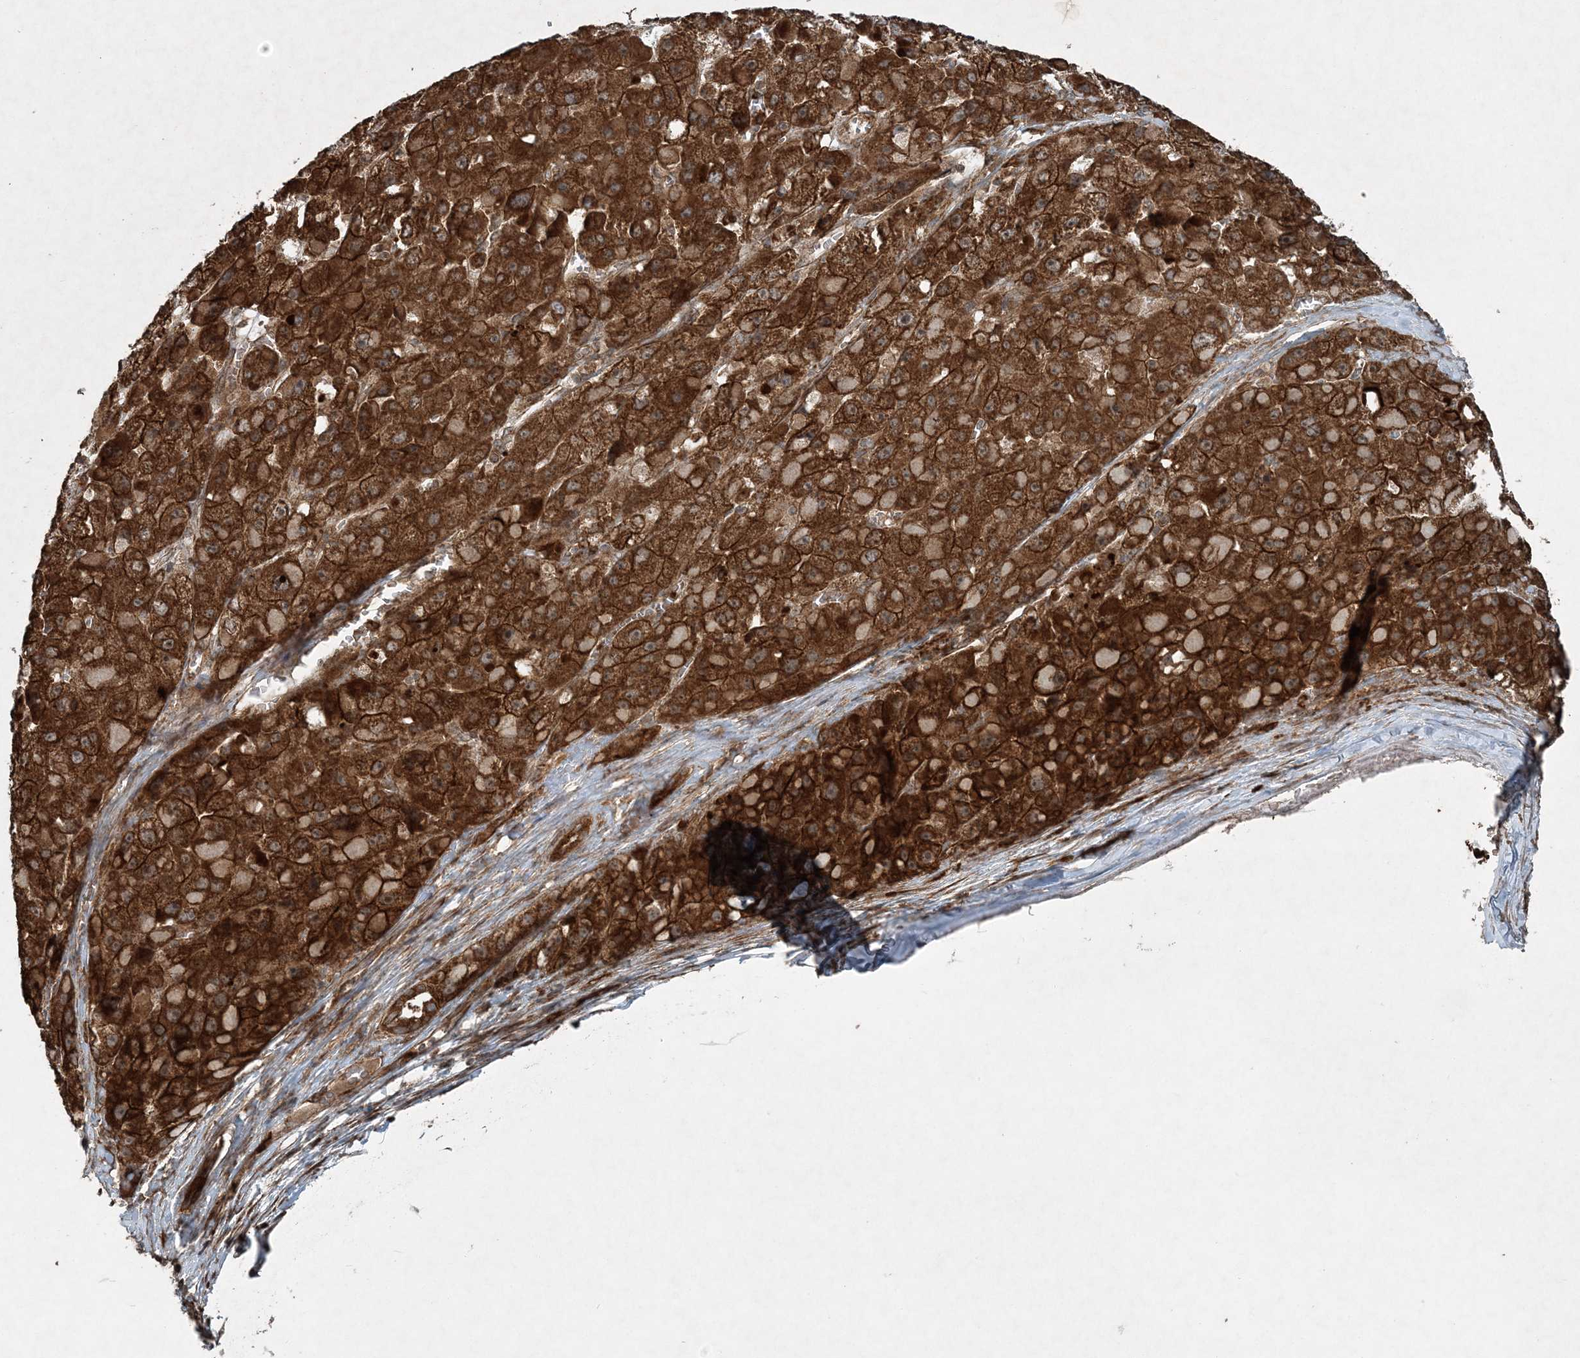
{"staining": {"intensity": "strong", "quantity": ">75%", "location": "cytoplasmic/membranous"}, "tissue": "liver cancer", "cell_type": "Tumor cells", "image_type": "cancer", "snomed": [{"axis": "morphology", "description": "Carcinoma, Hepatocellular, NOS"}, {"axis": "topography", "description": "Liver"}], "caption": "Approximately >75% of tumor cells in human liver cancer reveal strong cytoplasmic/membranous protein expression as visualized by brown immunohistochemical staining.", "gene": "COPS7B", "patient": {"sex": "female", "age": 73}}